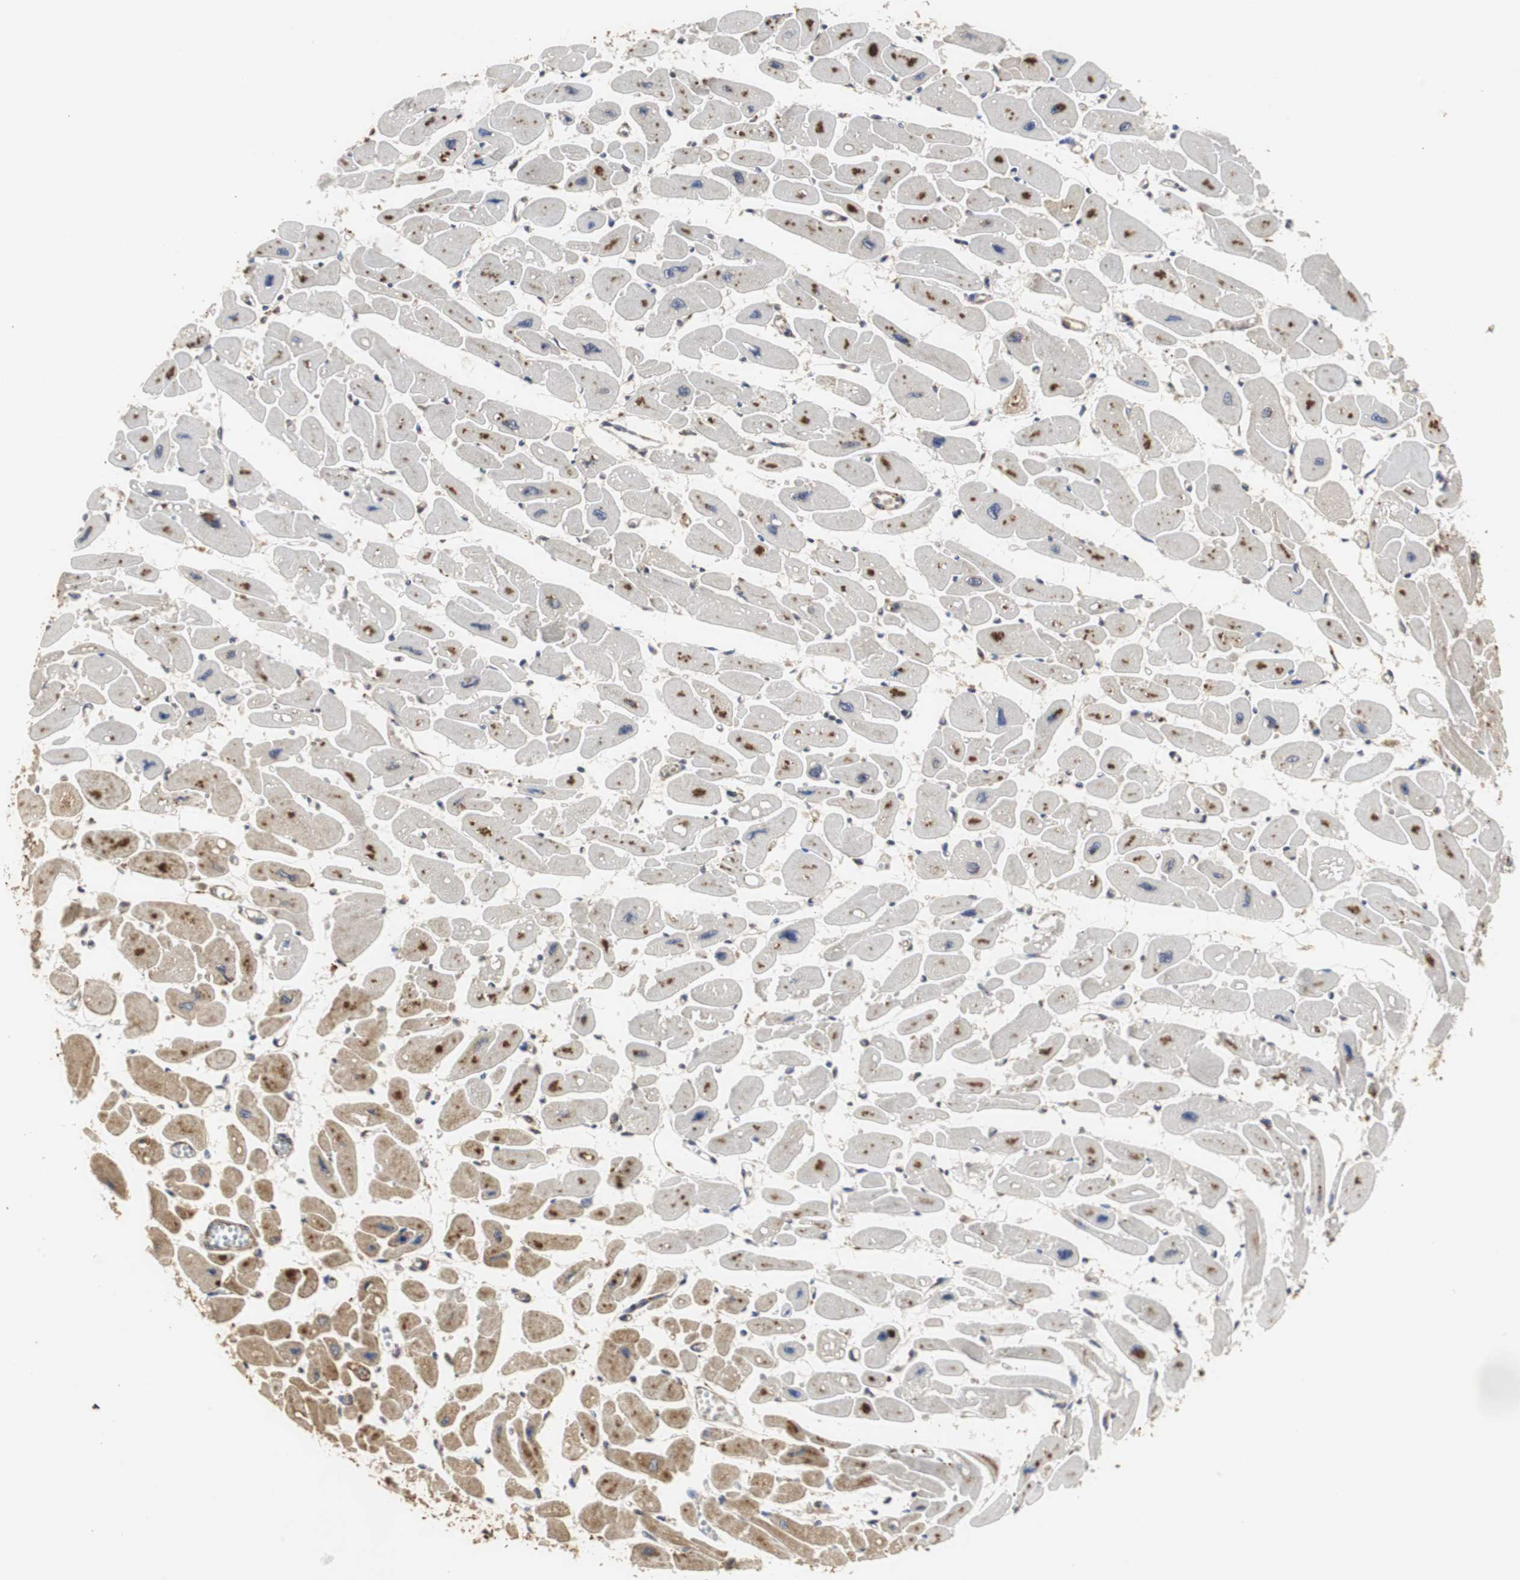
{"staining": {"intensity": "moderate", "quantity": "25%-75%", "location": "cytoplasmic/membranous"}, "tissue": "heart muscle", "cell_type": "Cardiomyocytes", "image_type": "normal", "snomed": [{"axis": "morphology", "description": "Normal tissue, NOS"}, {"axis": "topography", "description": "Heart"}], "caption": "Moderate cytoplasmic/membranous protein expression is seen in about 25%-75% of cardiomyocytes in heart muscle. (brown staining indicates protein expression, while blue staining denotes nuclei).", "gene": "HSD17B10", "patient": {"sex": "female", "age": 54}}